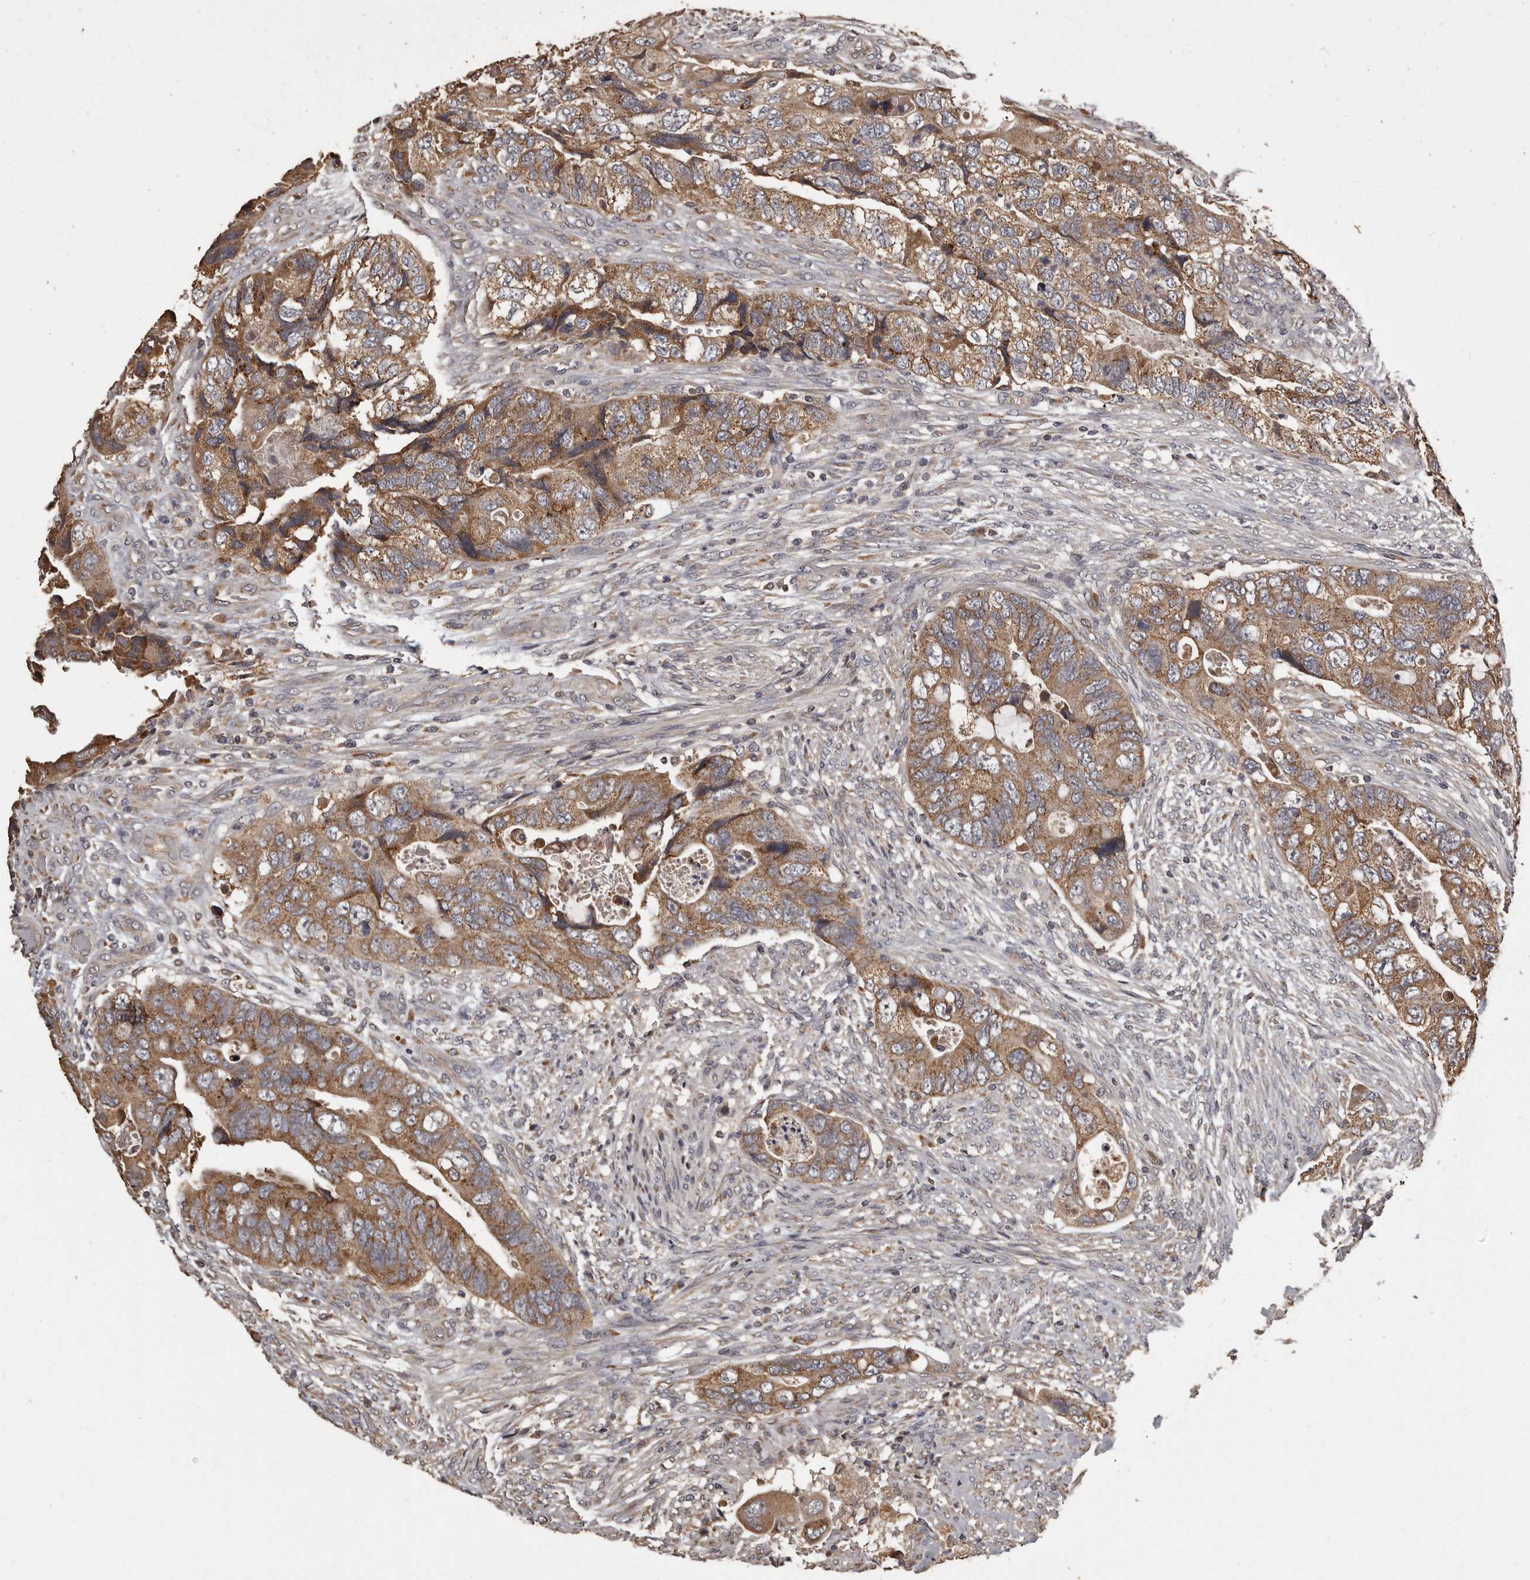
{"staining": {"intensity": "moderate", "quantity": ">75%", "location": "cytoplasmic/membranous"}, "tissue": "colorectal cancer", "cell_type": "Tumor cells", "image_type": "cancer", "snomed": [{"axis": "morphology", "description": "Adenocarcinoma, NOS"}, {"axis": "topography", "description": "Rectum"}], "caption": "This is a histology image of IHC staining of colorectal adenocarcinoma, which shows moderate positivity in the cytoplasmic/membranous of tumor cells.", "gene": "MGAT5", "patient": {"sex": "male", "age": 63}}